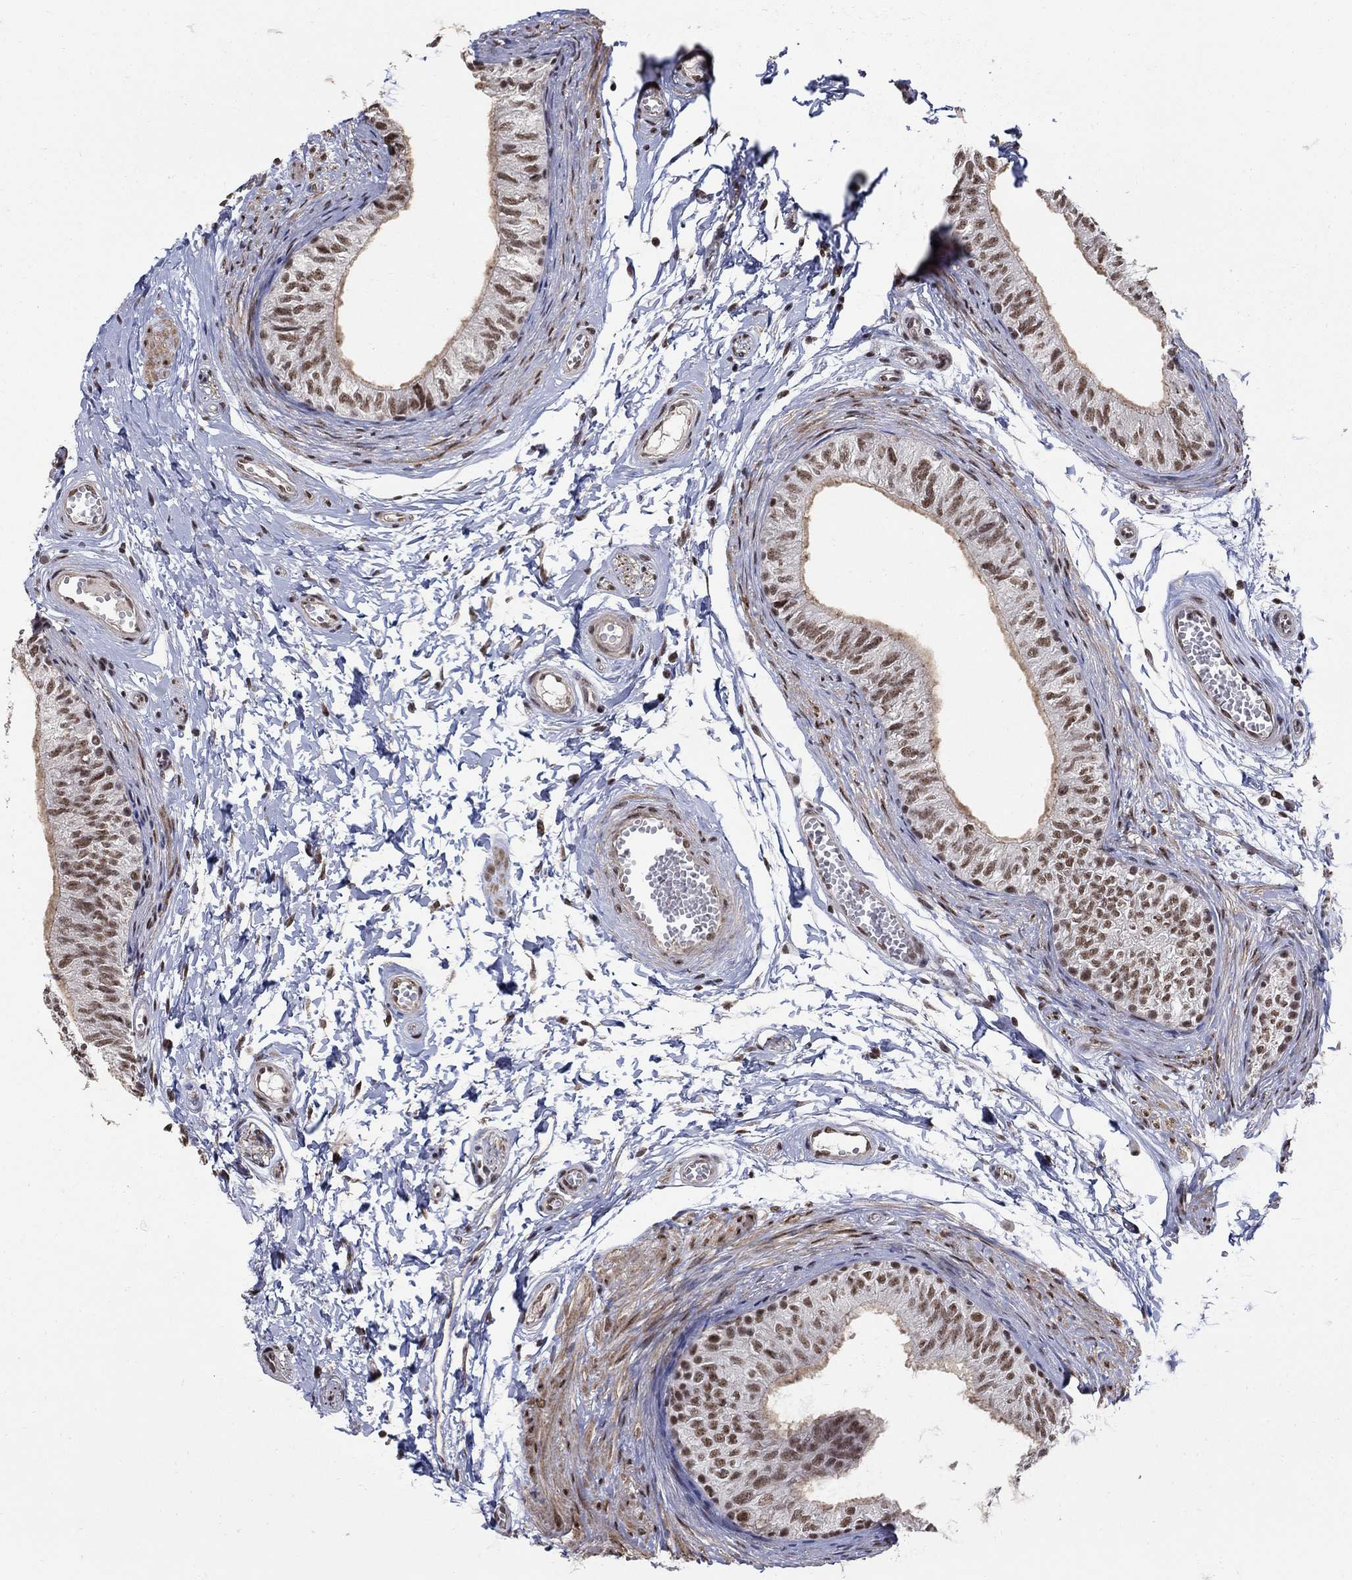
{"staining": {"intensity": "strong", "quantity": "25%-75%", "location": "nuclear"}, "tissue": "epididymis", "cell_type": "Glandular cells", "image_type": "normal", "snomed": [{"axis": "morphology", "description": "Normal tissue, NOS"}, {"axis": "topography", "description": "Epididymis"}], "caption": "Glandular cells show high levels of strong nuclear staining in approximately 25%-75% of cells in normal epididymis. The protein is stained brown, and the nuclei are stained in blue (DAB IHC with brightfield microscopy, high magnification).", "gene": "PNISR", "patient": {"sex": "male", "age": 22}}